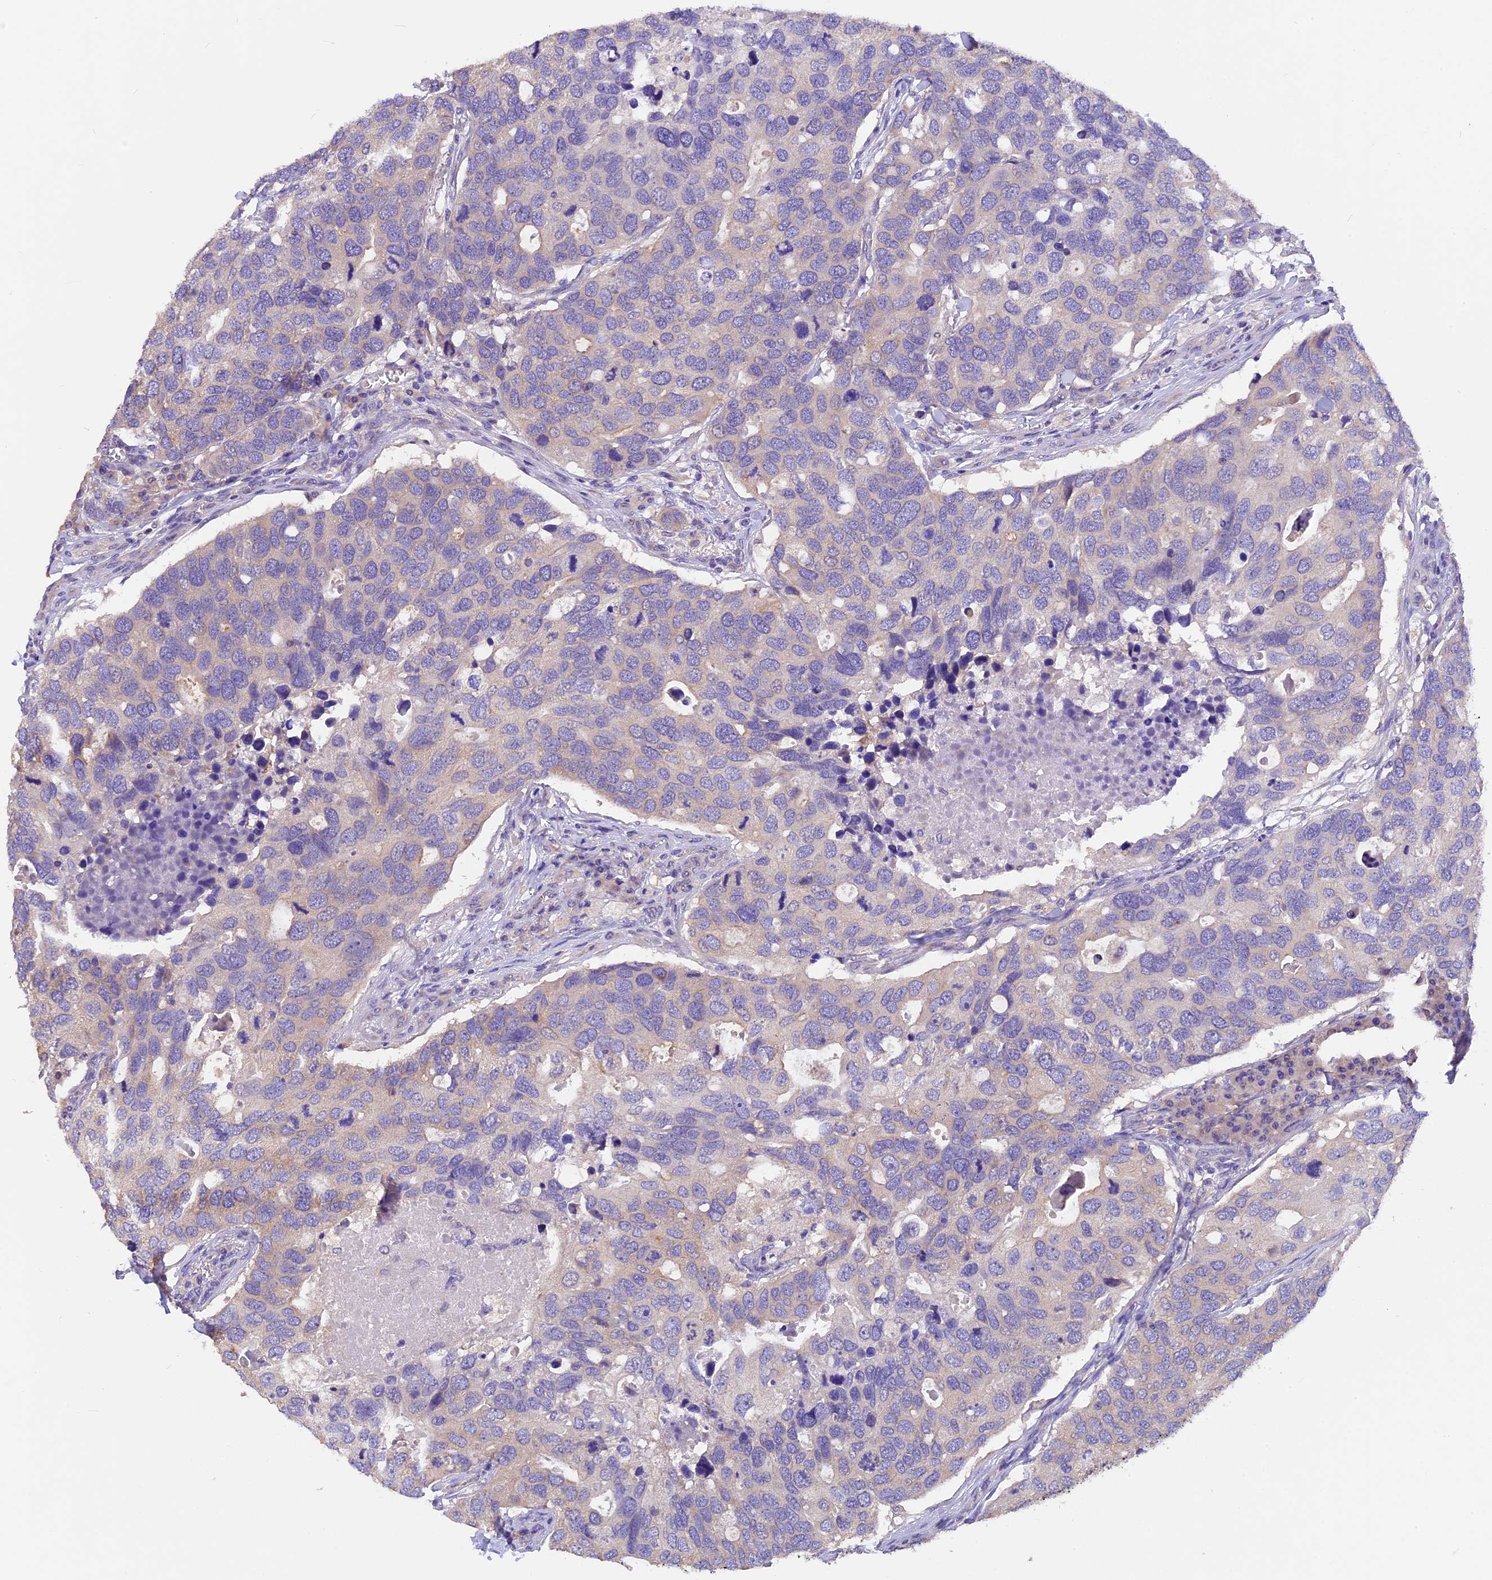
{"staining": {"intensity": "negative", "quantity": "none", "location": "none"}, "tissue": "breast cancer", "cell_type": "Tumor cells", "image_type": "cancer", "snomed": [{"axis": "morphology", "description": "Duct carcinoma"}, {"axis": "topography", "description": "Breast"}], "caption": "A high-resolution image shows immunohistochemistry (IHC) staining of breast intraductal carcinoma, which exhibits no significant expression in tumor cells.", "gene": "AP3B2", "patient": {"sex": "female", "age": 83}}